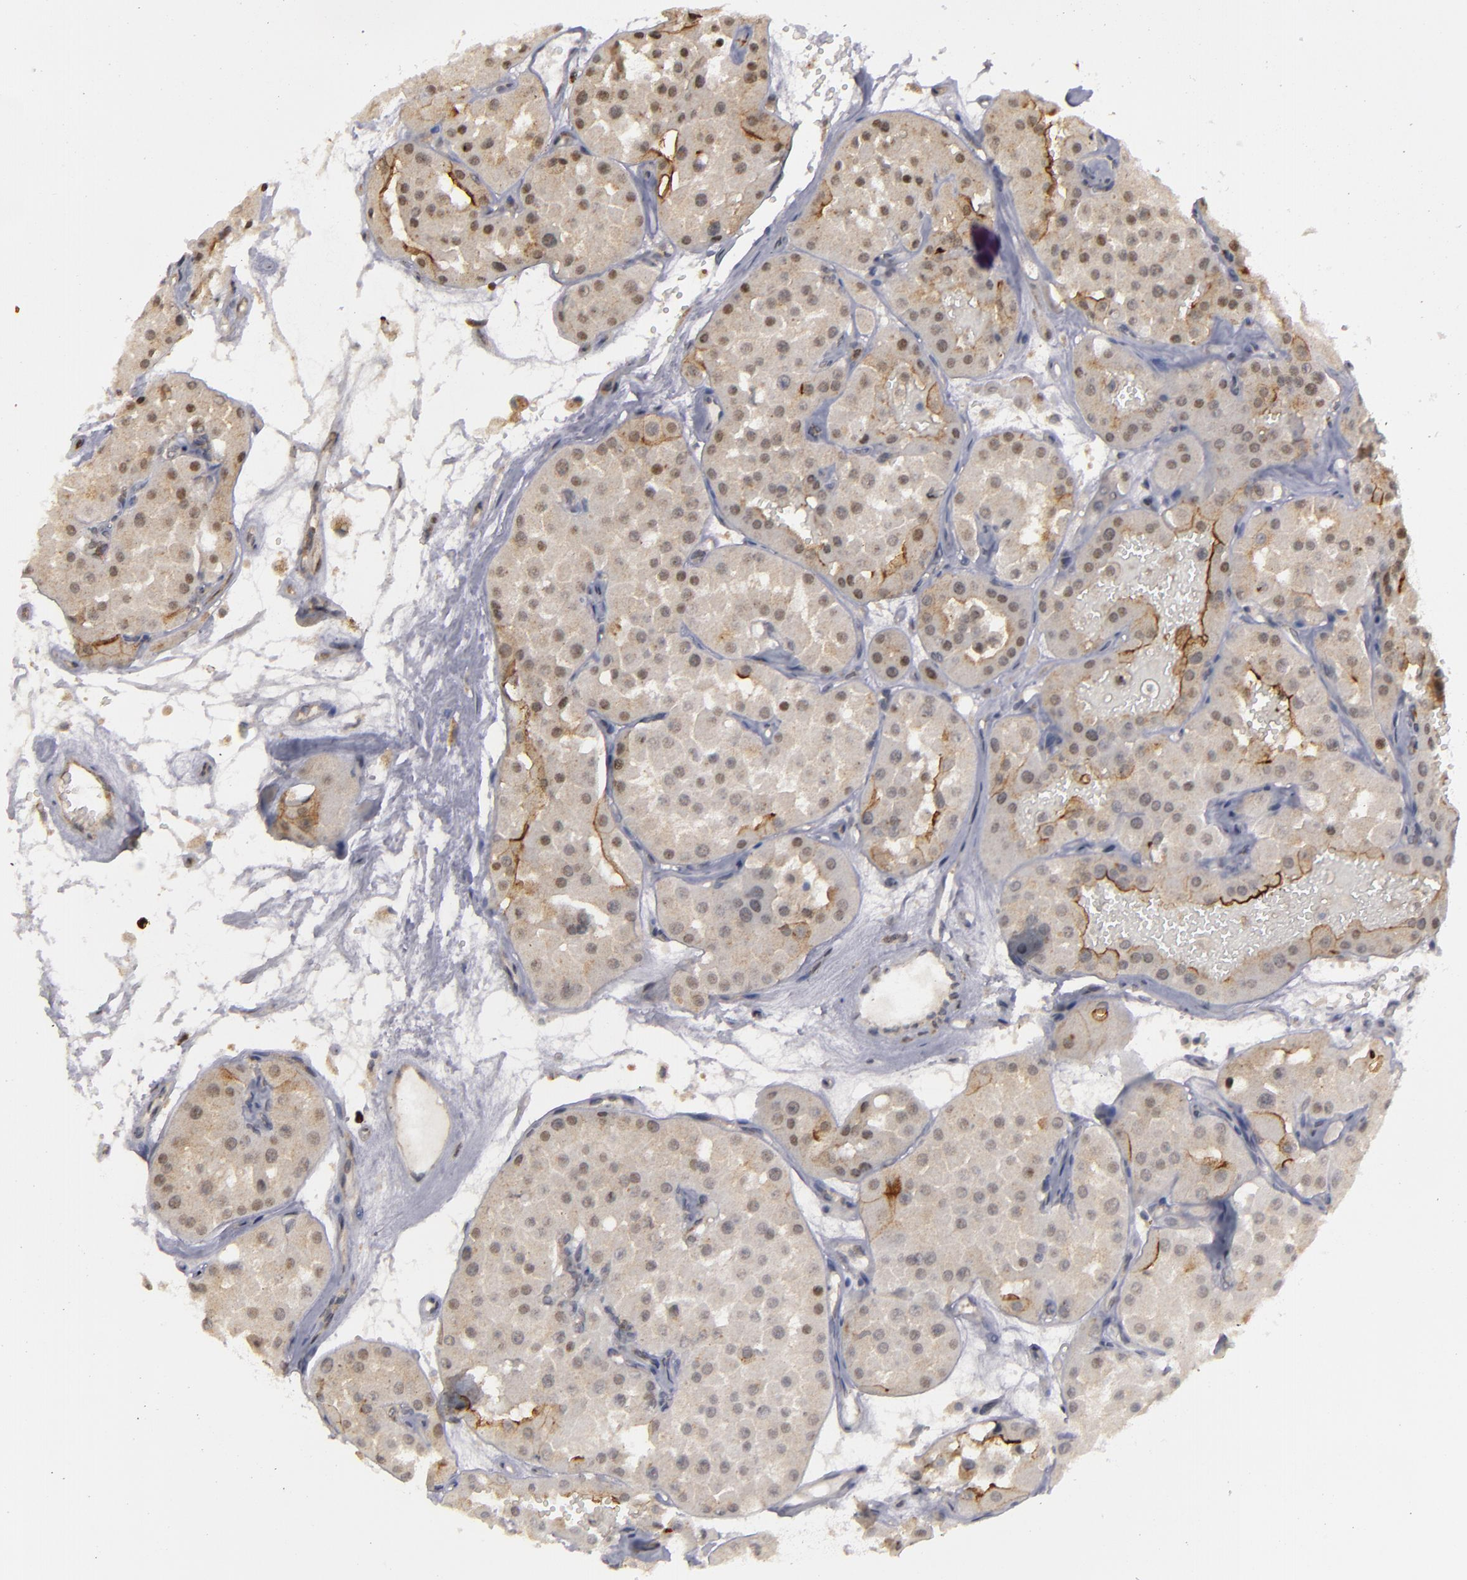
{"staining": {"intensity": "weak", "quantity": ">75%", "location": "cytoplasmic/membranous,nuclear"}, "tissue": "renal cancer", "cell_type": "Tumor cells", "image_type": "cancer", "snomed": [{"axis": "morphology", "description": "Adenocarcinoma, uncertain malignant potential"}, {"axis": "topography", "description": "Kidney"}], "caption": "Tumor cells demonstrate low levels of weak cytoplasmic/membranous and nuclear expression in approximately >75% of cells in renal cancer.", "gene": "STX3", "patient": {"sex": "male", "age": 63}}